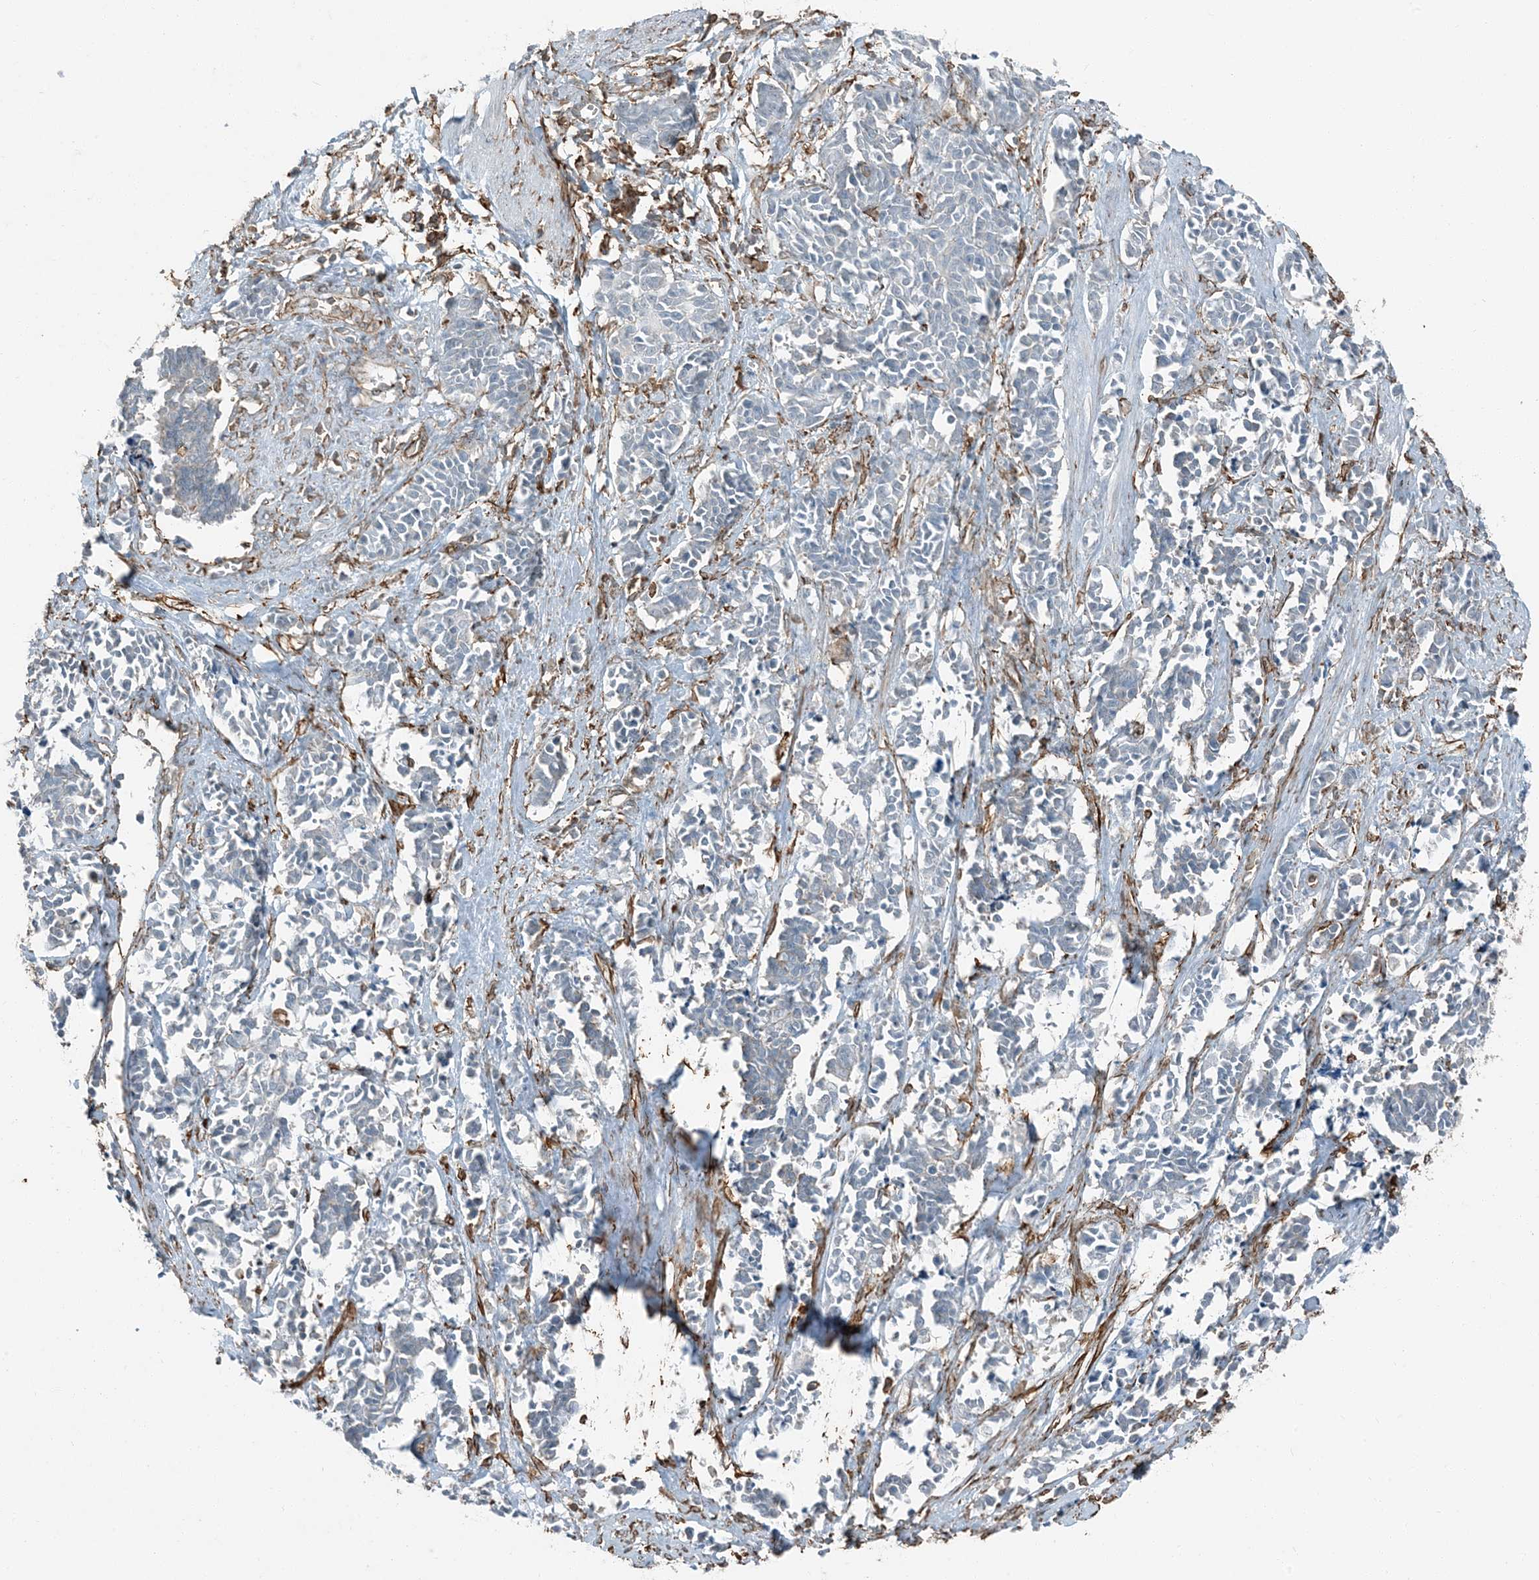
{"staining": {"intensity": "negative", "quantity": "none", "location": "none"}, "tissue": "cervical cancer", "cell_type": "Tumor cells", "image_type": "cancer", "snomed": [{"axis": "morphology", "description": "Squamous cell carcinoma, NOS"}, {"axis": "topography", "description": "Cervix"}], "caption": "The immunohistochemistry histopathology image has no significant positivity in tumor cells of cervical squamous cell carcinoma tissue.", "gene": "APOBEC3C", "patient": {"sex": "female", "age": 35}}